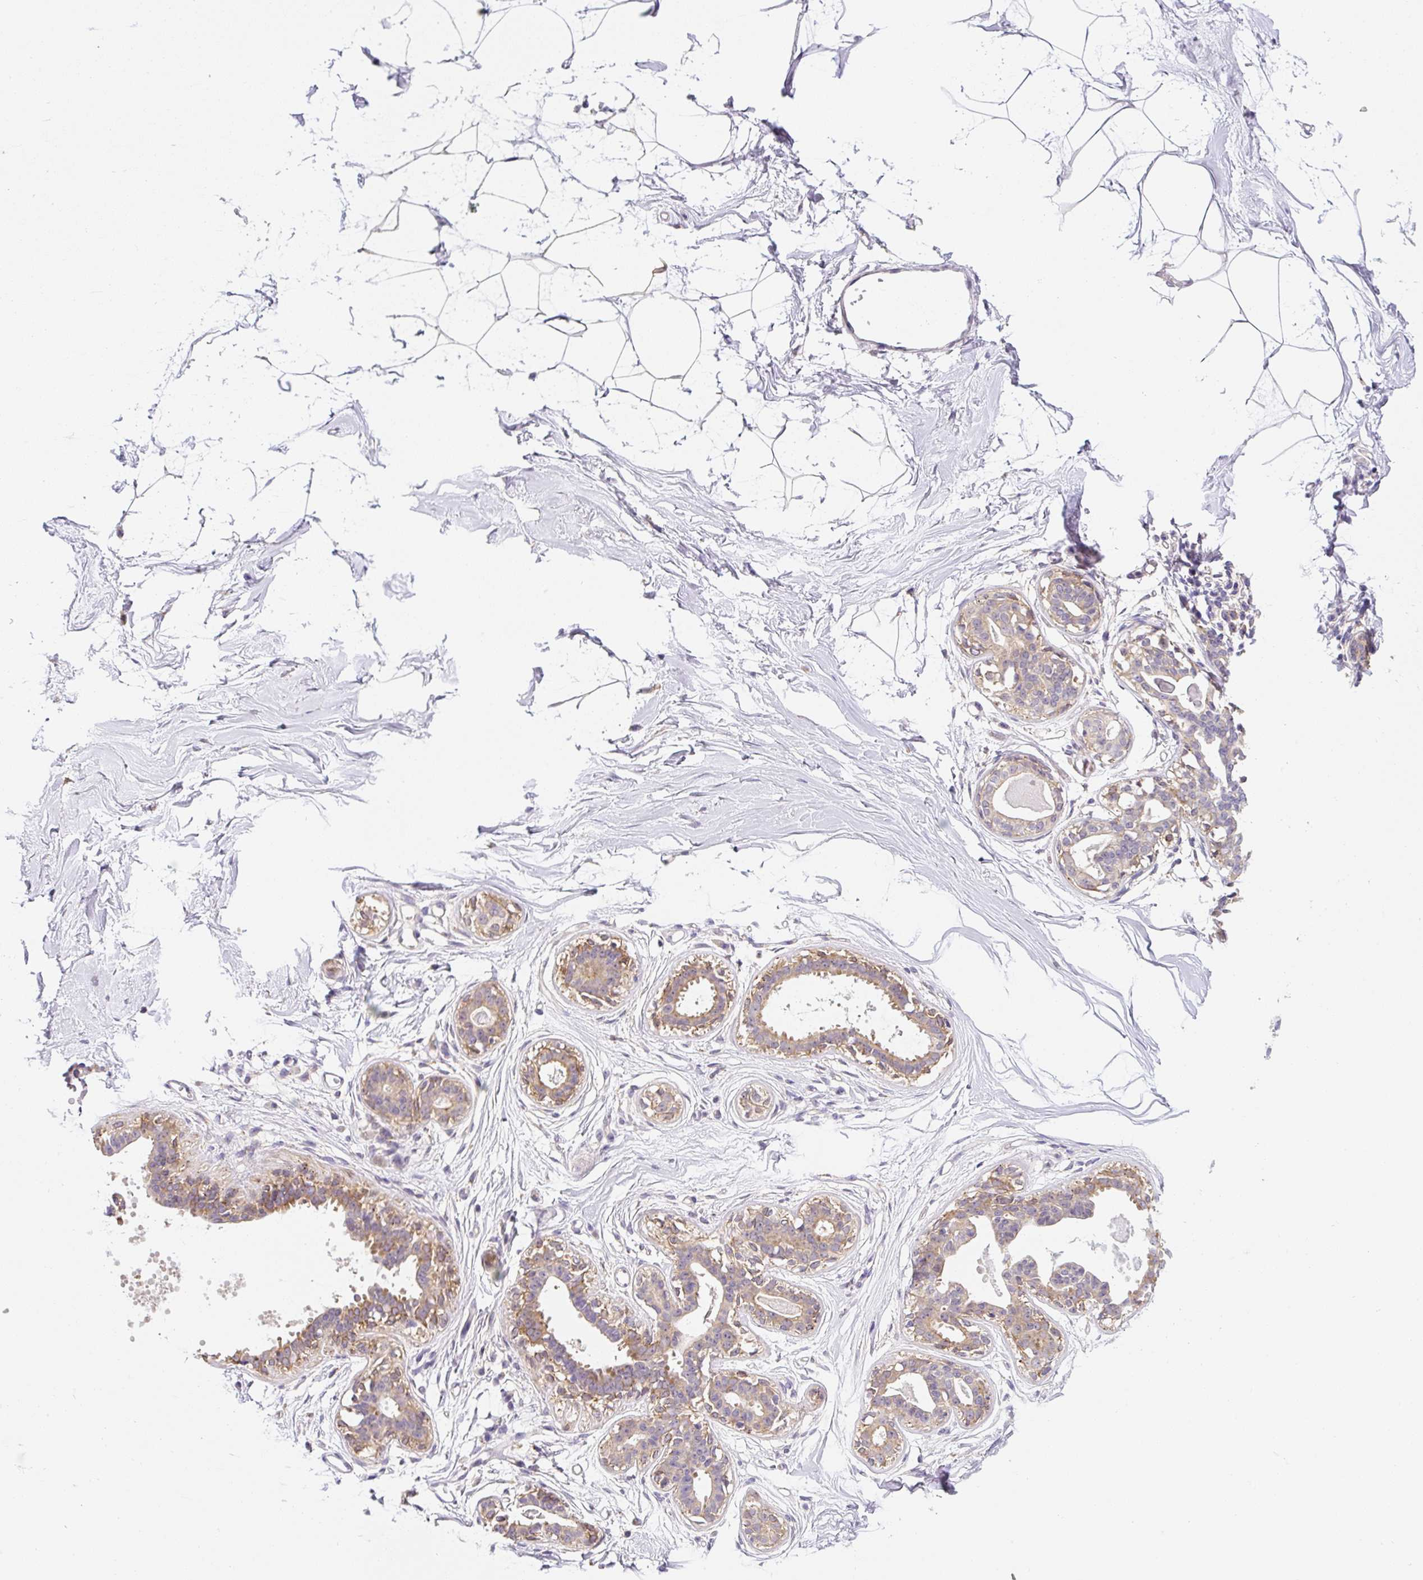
{"staining": {"intensity": "negative", "quantity": "none", "location": "none"}, "tissue": "breast", "cell_type": "Adipocytes", "image_type": "normal", "snomed": [{"axis": "morphology", "description": "Normal tissue, NOS"}, {"axis": "topography", "description": "Breast"}], "caption": "The micrograph reveals no significant expression in adipocytes of breast.", "gene": "PLA2G4A", "patient": {"sex": "female", "age": 45}}